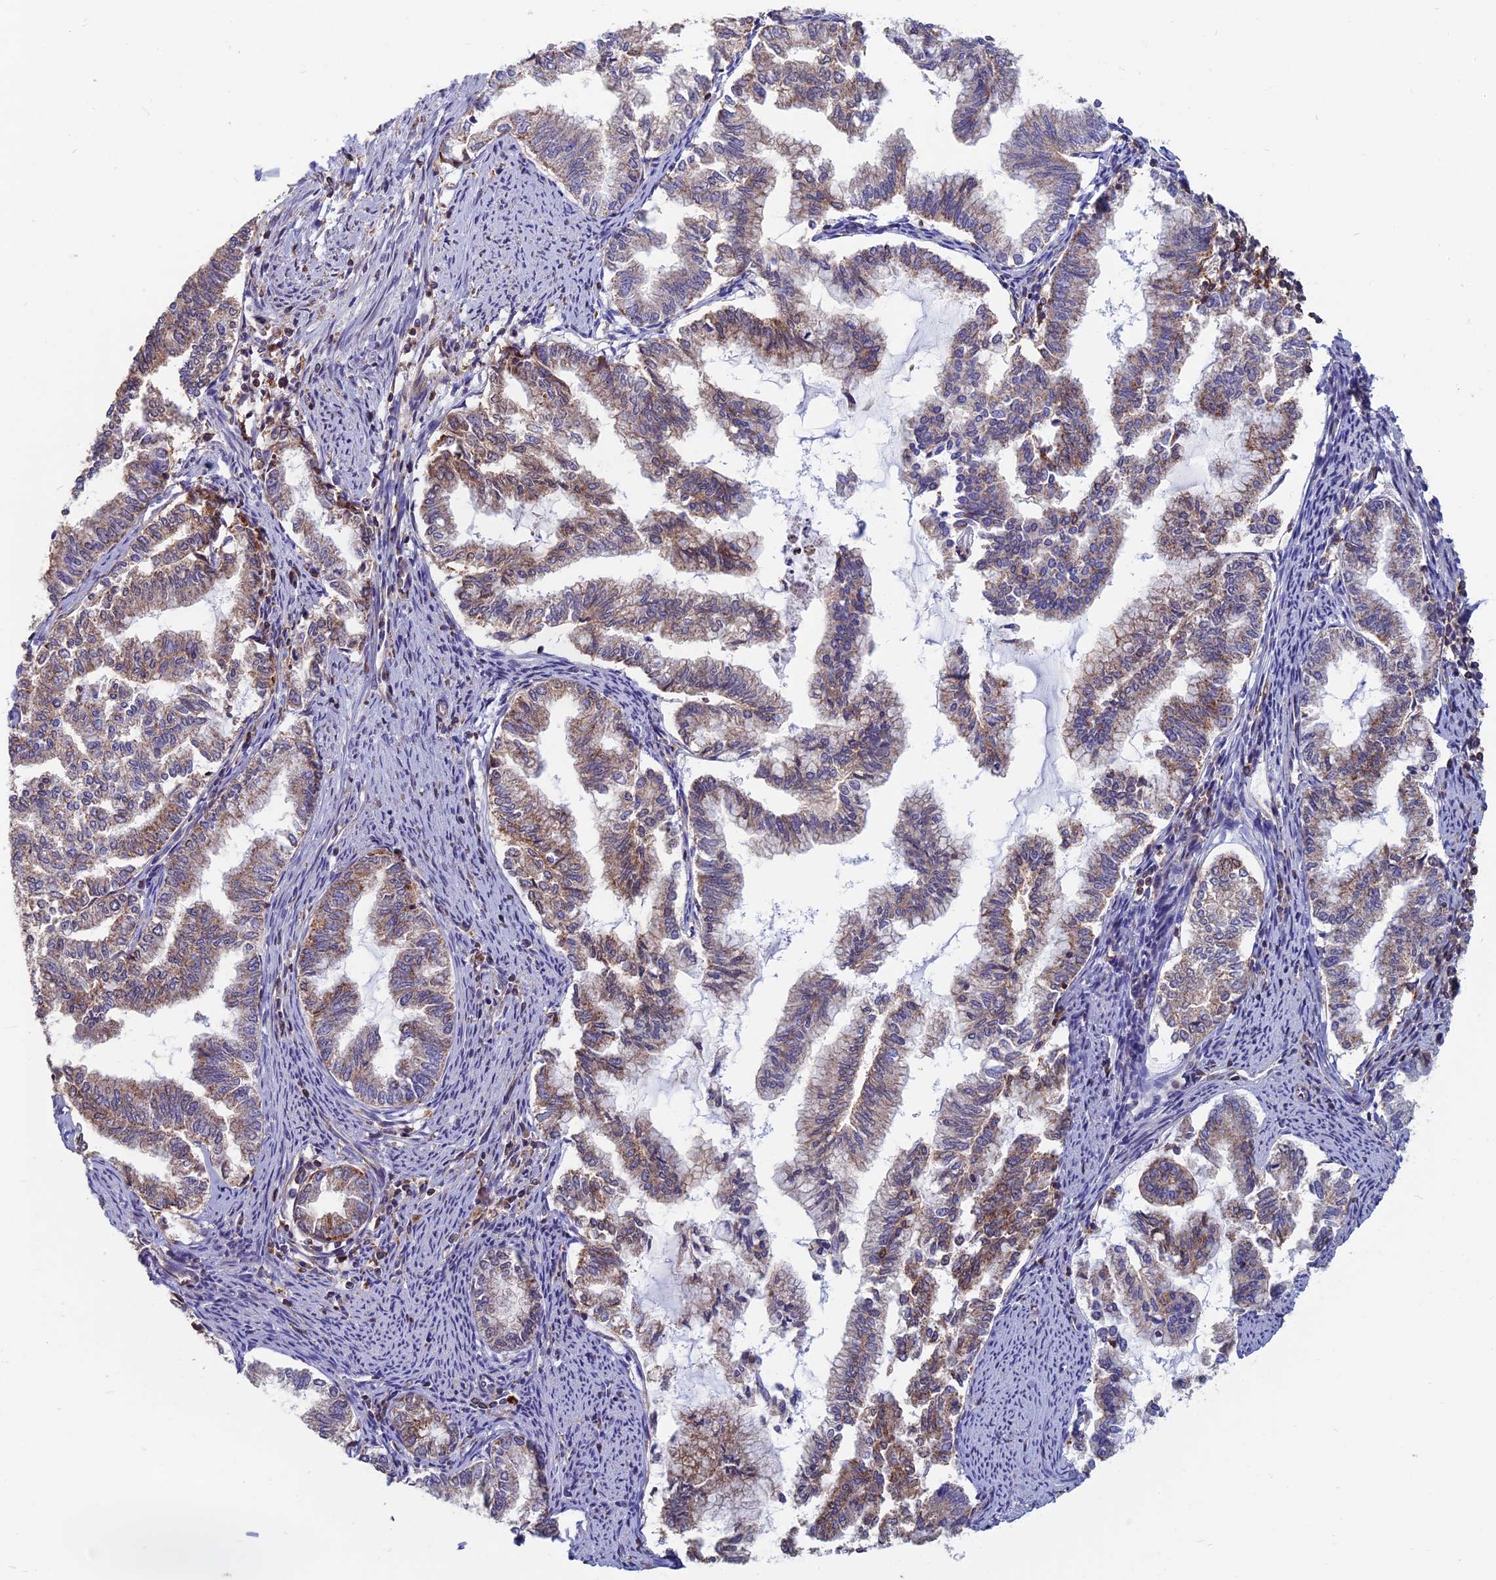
{"staining": {"intensity": "moderate", "quantity": "25%-75%", "location": "cytoplasmic/membranous"}, "tissue": "endometrial cancer", "cell_type": "Tumor cells", "image_type": "cancer", "snomed": [{"axis": "morphology", "description": "Adenocarcinoma, NOS"}, {"axis": "topography", "description": "Endometrium"}], "caption": "Brown immunohistochemical staining in human endometrial adenocarcinoma reveals moderate cytoplasmic/membranous expression in about 25%-75% of tumor cells.", "gene": "HSD17B8", "patient": {"sex": "female", "age": 79}}